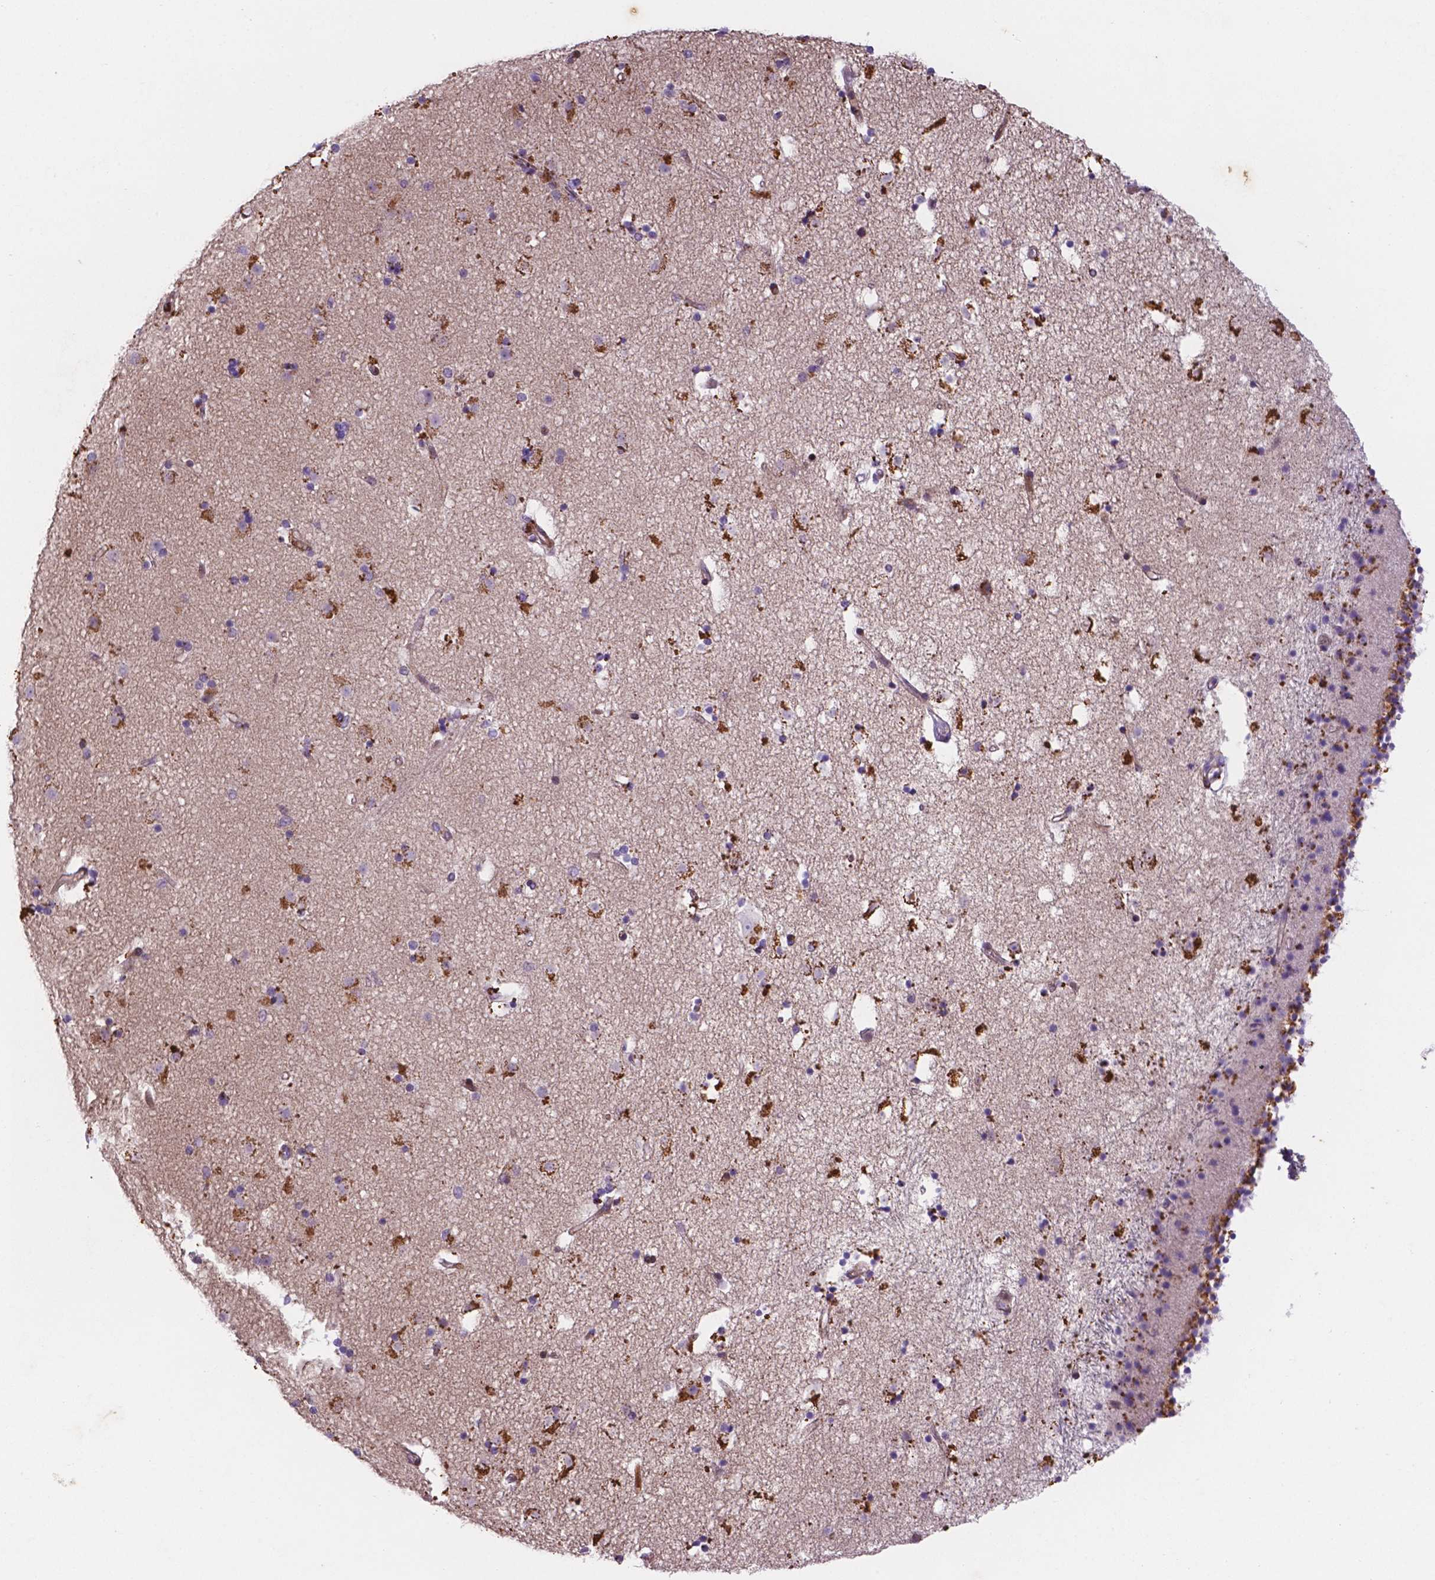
{"staining": {"intensity": "negative", "quantity": "none", "location": "none"}, "tissue": "caudate", "cell_type": "Glial cells", "image_type": "normal", "snomed": [{"axis": "morphology", "description": "Normal tissue, NOS"}, {"axis": "topography", "description": "Lateral ventricle wall"}], "caption": "DAB immunohistochemical staining of normal caudate demonstrates no significant positivity in glial cells. (Brightfield microscopy of DAB immunohistochemistry (IHC) at high magnification).", "gene": "TM4SF20", "patient": {"sex": "female", "age": 71}}